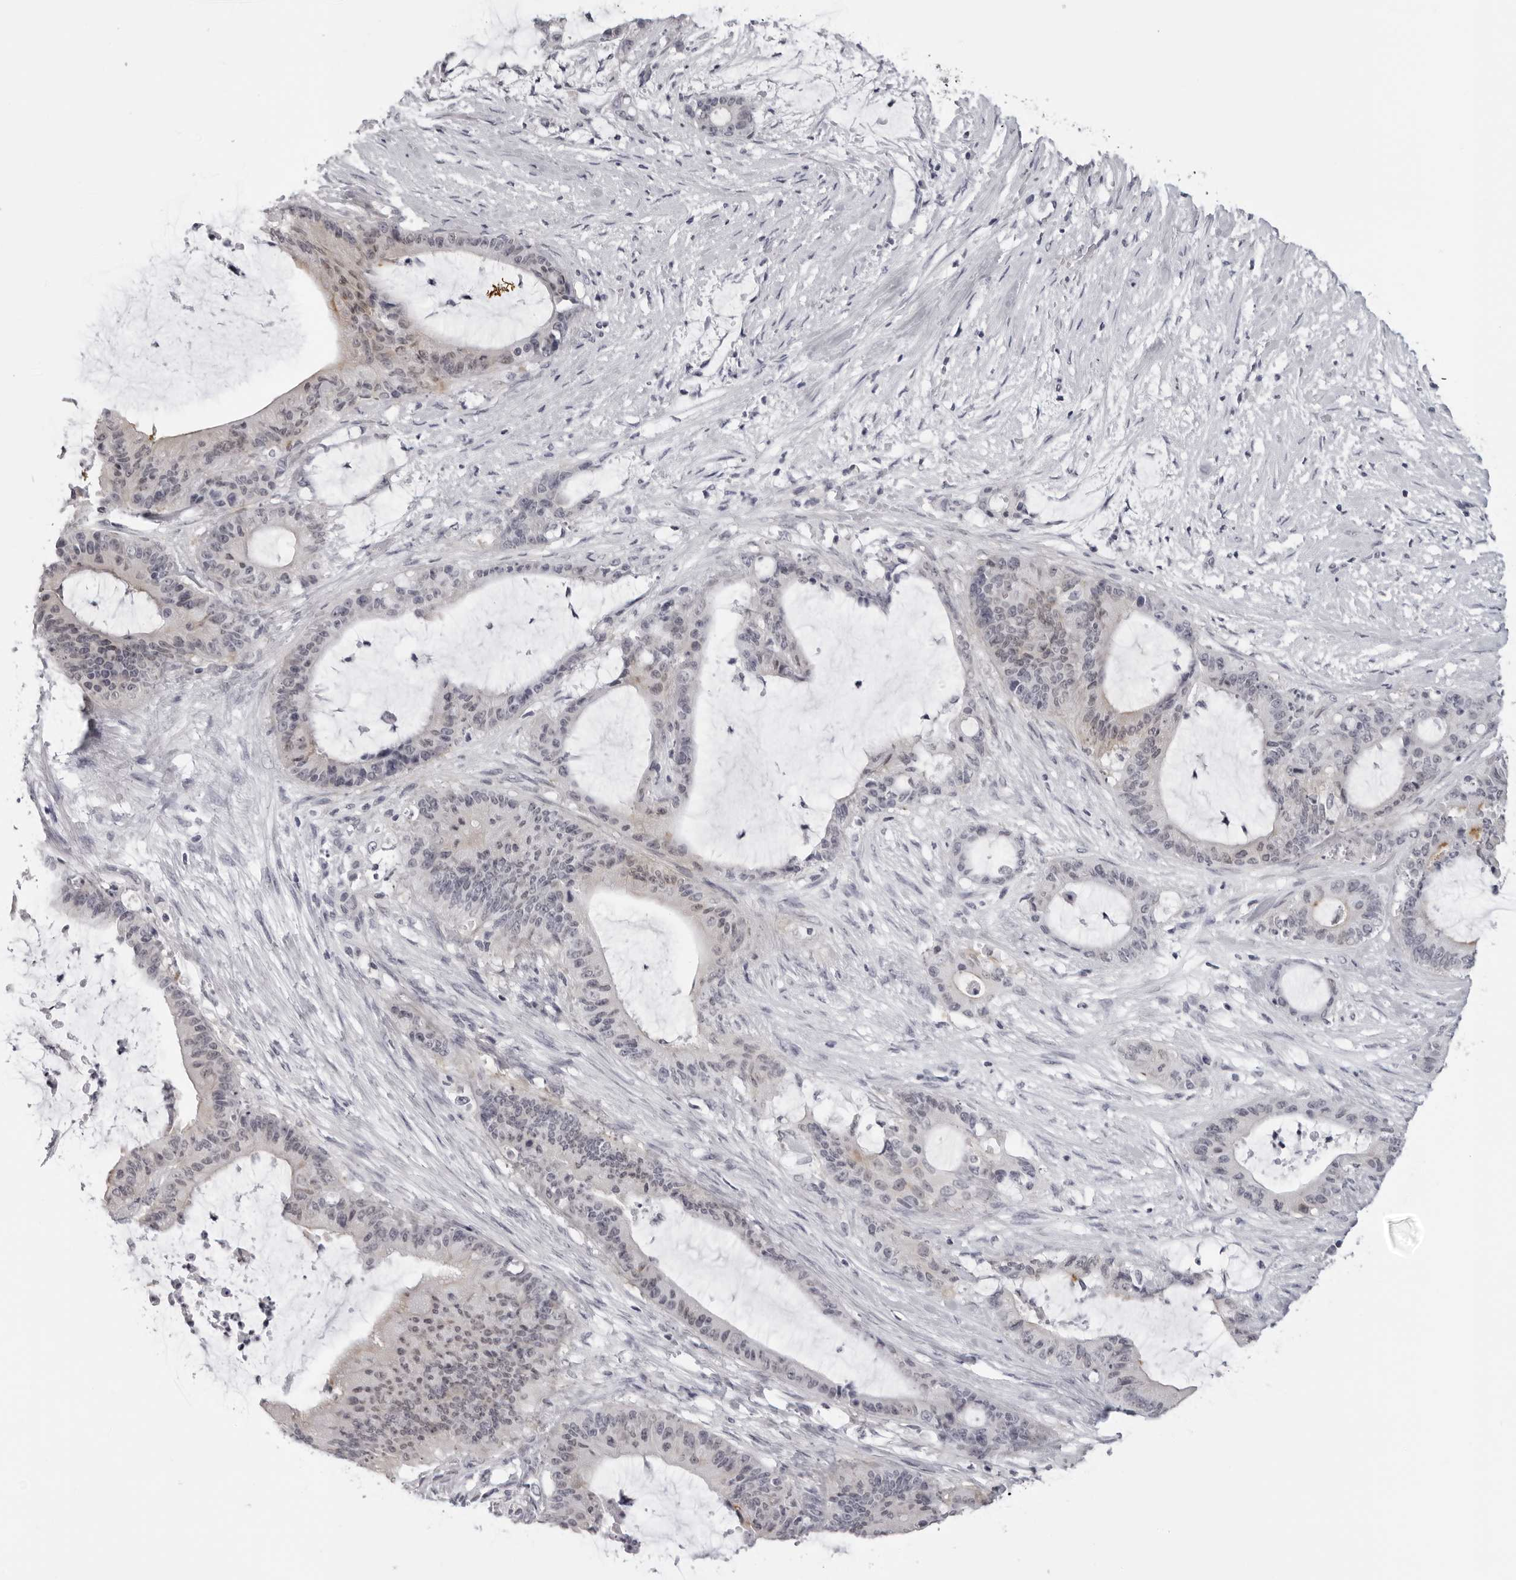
{"staining": {"intensity": "negative", "quantity": "none", "location": "none"}, "tissue": "liver cancer", "cell_type": "Tumor cells", "image_type": "cancer", "snomed": [{"axis": "morphology", "description": "Cholangiocarcinoma"}, {"axis": "topography", "description": "Liver"}], "caption": "This is a photomicrograph of immunohistochemistry staining of liver cancer, which shows no staining in tumor cells.", "gene": "DNALI1", "patient": {"sex": "female", "age": 73}}